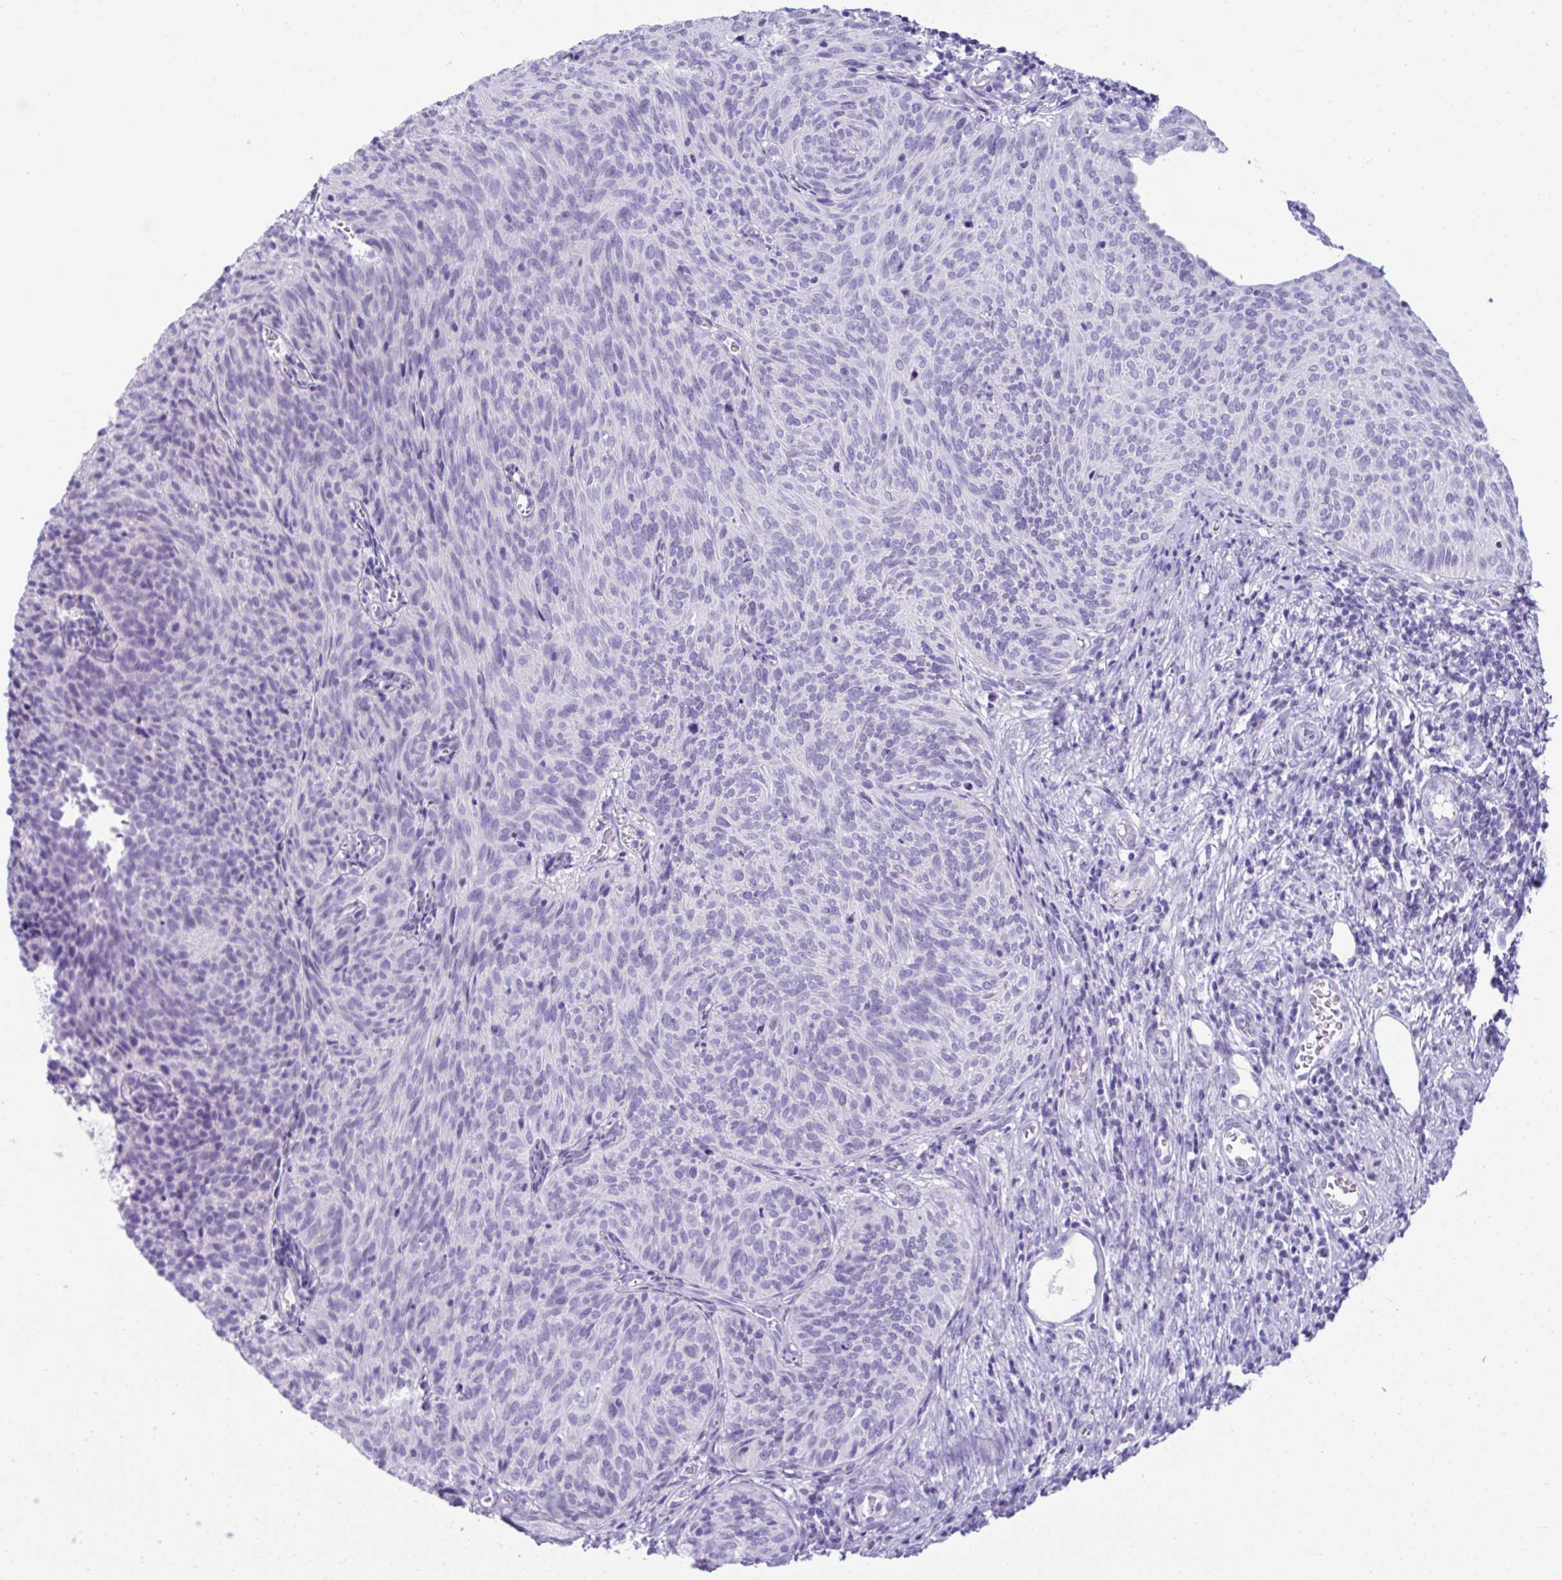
{"staining": {"intensity": "negative", "quantity": "none", "location": "none"}, "tissue": "cervical cancer", "cell_type": "Tumor cells", "image_type": "cancer", "snomed": [{"axis": "morphology", "description": "Squamous cell carcinoma, NOS"}, {"axis": "topography", "description": "Cervix"}], "caption": "Immunohistochemical staining of human cervical cancer (squamous cell carcinoma) shows no significant staining in tumor cells.", "gene": "PSCA", "patient": {"sex": "female", "age": 49}}